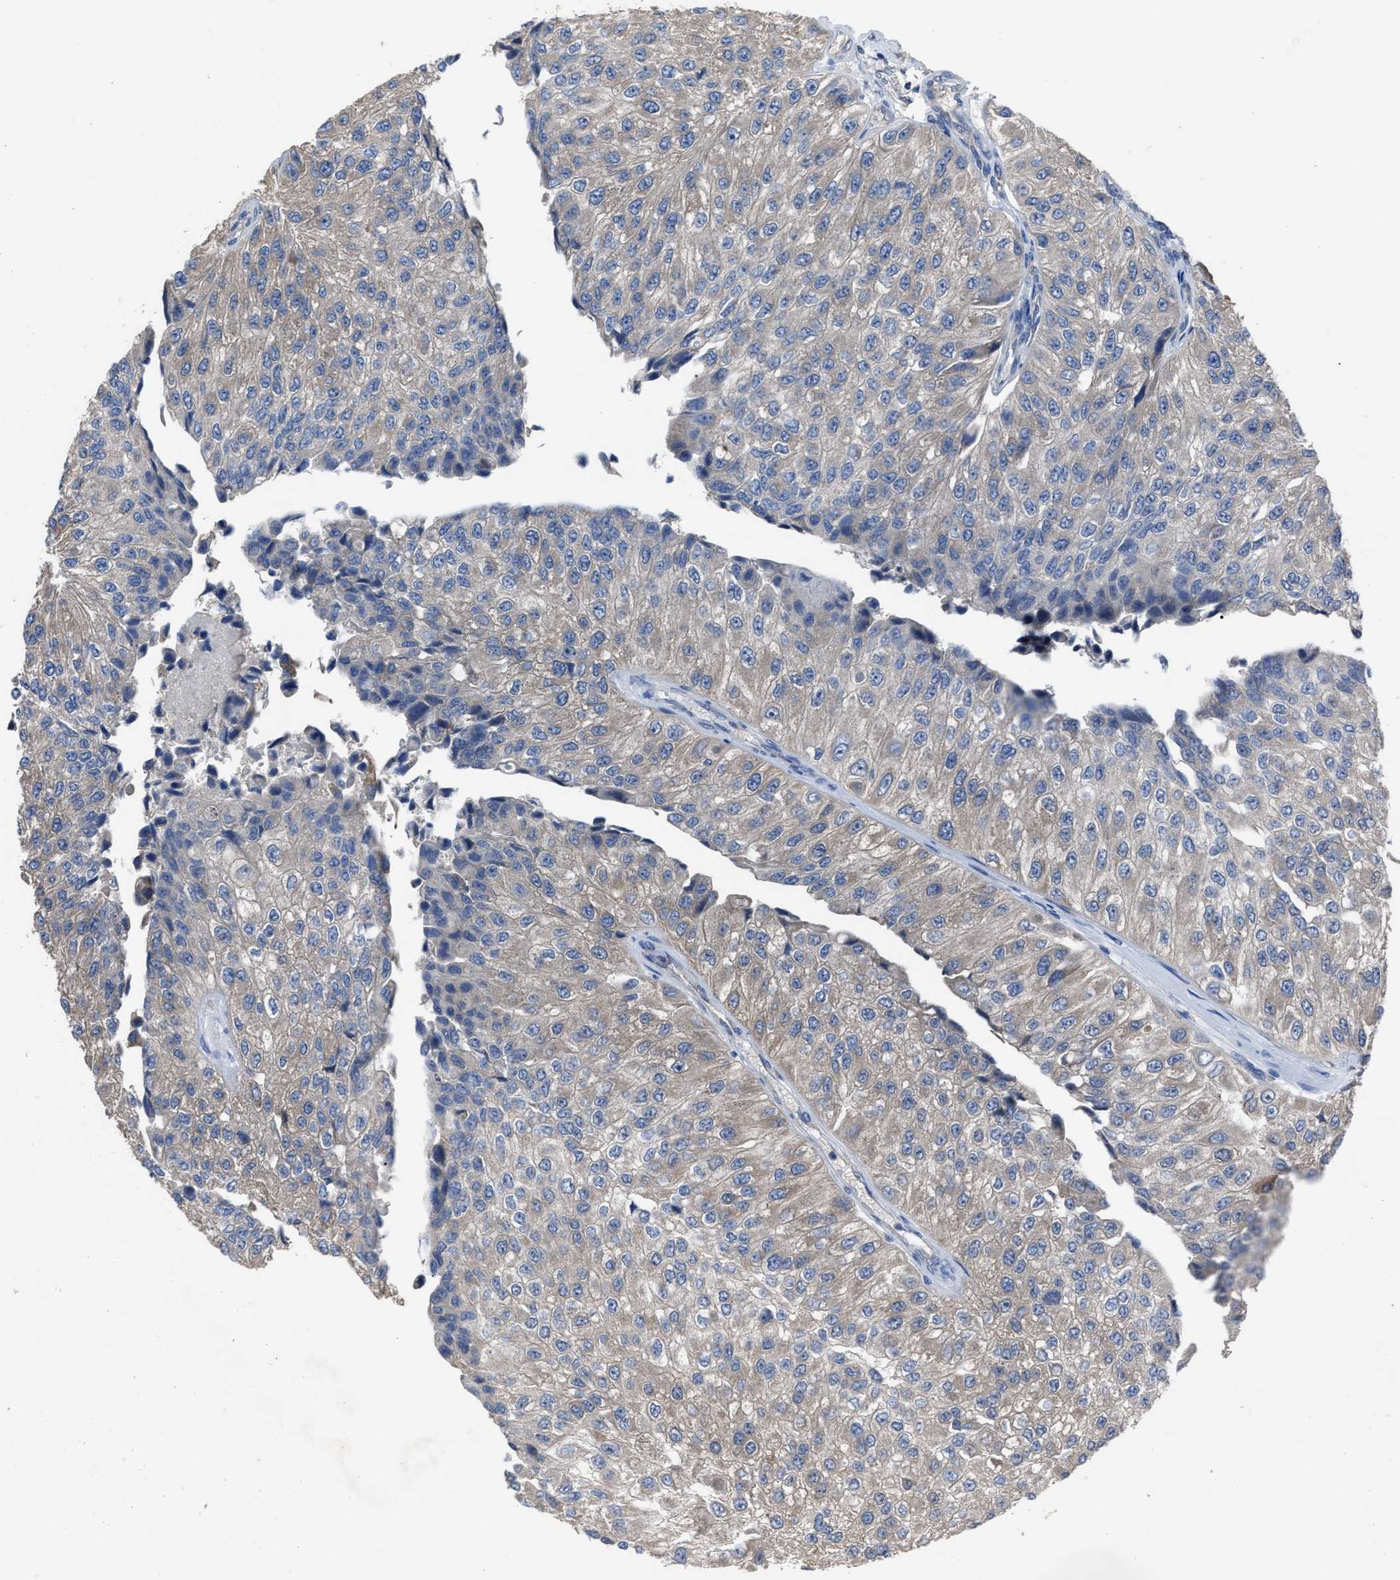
{"staining": {"intensity": "weak", "quantity": "25%-75%", "location": "cytoplasmic/membranous"}, "tissue": "urothelial cancer", "cell_type": "Tumor cells", "image_type": "cancer", "snomed": [{"axis": "morphology", "description": "Urothelial carcinoma, High grade"}, {"axis": "topography", "description": "Kidney"}, {"axis": "topography", "description": "Urinary bladder"}], "caption": "Immunohistochemistry histopathology image of neoplastic tissue: urothelial cancer stained using IHC displays low levels of weak protein expression localized specifically in the cytoplasmic/membranous of tumor cells, appearing as a cytoplasmic/membranous brown color.", "gene": "UPF1", "patient": {"sex": "male", "age": 77}}